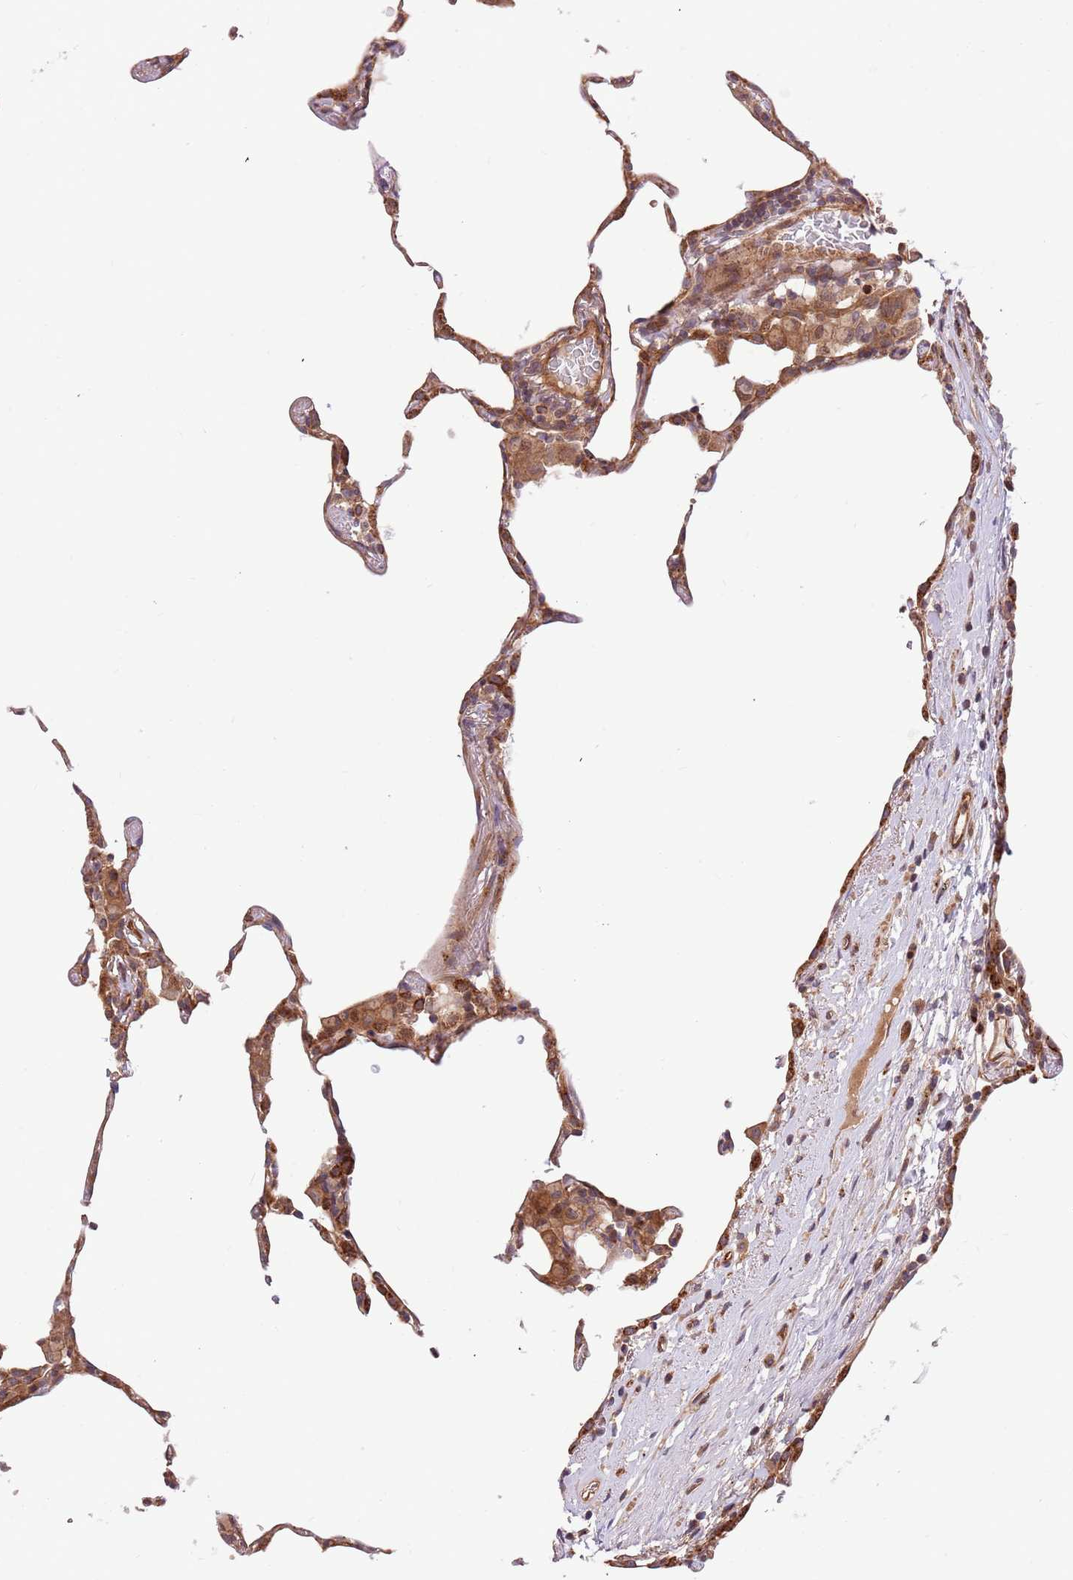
{"staining": {"intensity": "moderate", "quantity": "25%-75%", "location": "cytoplasmic/membranous"}, "tissue": "lung", "cell_type": "Alveolar cells", "image_type": "normal", "snomed": [{"axis": "morphology", "description": "Normal tissue, NOS"}, {"axis": "topography", "description": "Lung"}], "caption": "A brown stain highlights moderate cytoplasmic/membranous positivity of a protein in alveolar cells of benign lung. The staining was performed using DAB (3,3'-diaminobenzidine) to visualize the protein expression in brown, while the nuclei were stained in blue with hematoxylin (Magnification: 20x).", "gene": "HAUS3", "patient": {"sex": "female", "age": 57}}